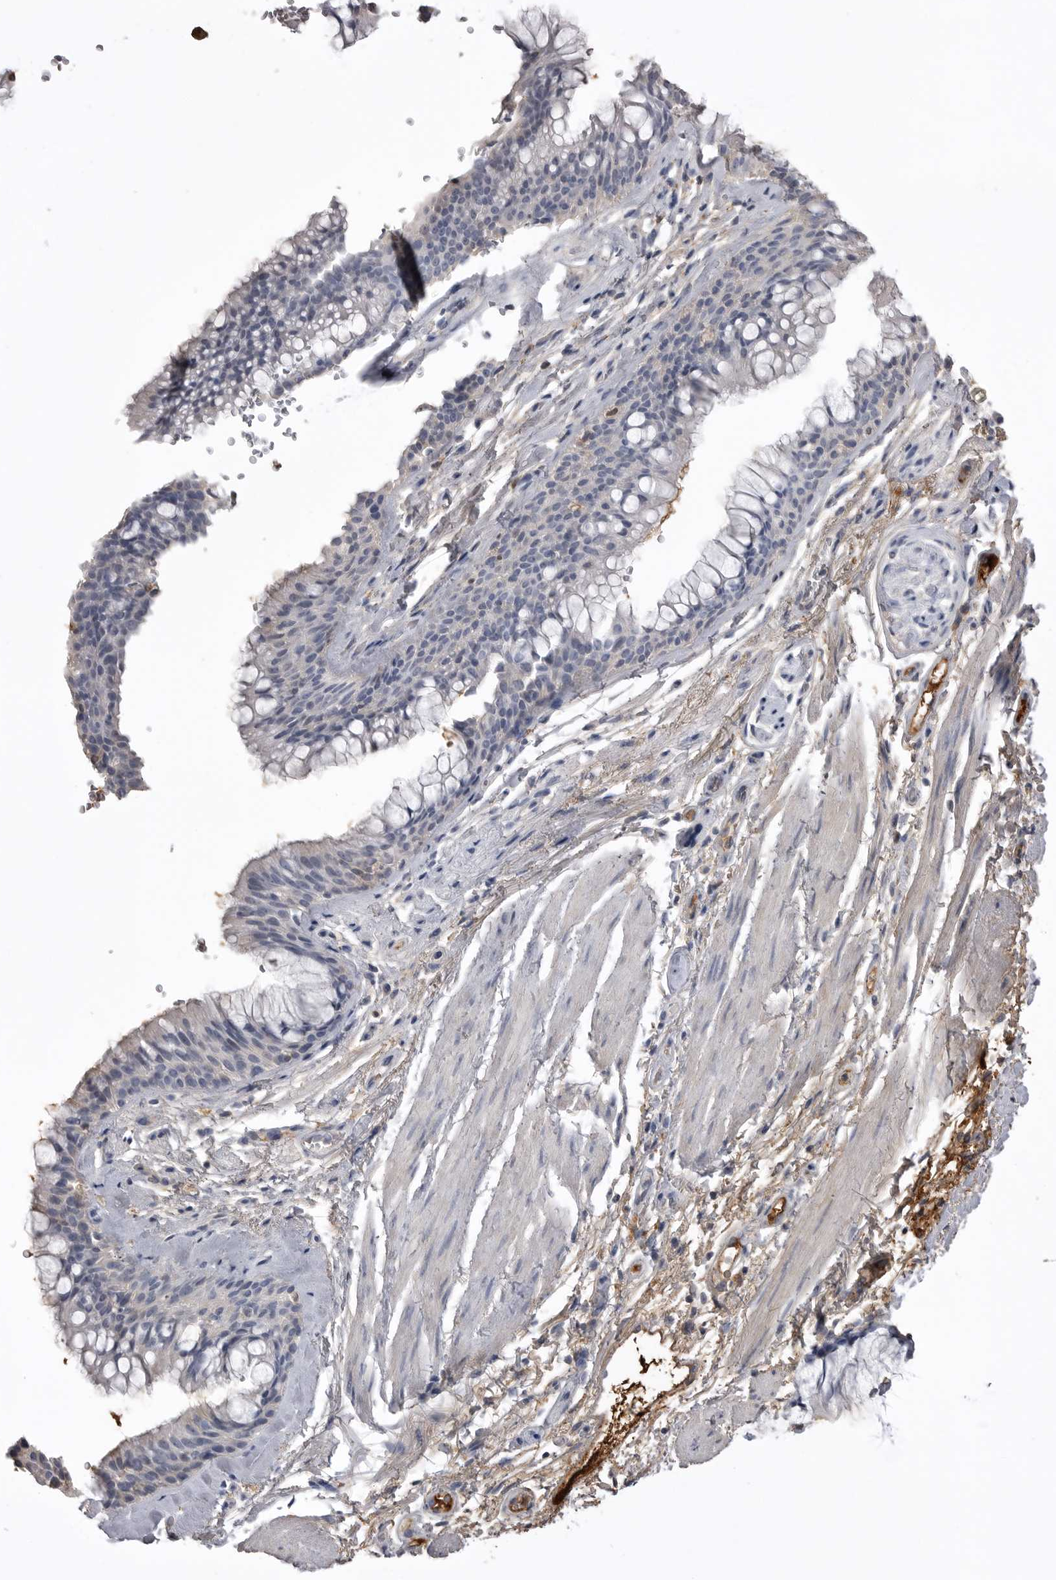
{"staining": {"intensity": "negative", "quantity": "none", "location": "none"}, "tissue": "bronchus", "cell_type": "Respiratory epithelial cells", "image_type": "normal", "snomed": [{"axis": "morphology", "description": "Normal tissue, NOS"}, {"axis": "topography", "description": "Cartilage tissue"}, {"axis": "topography", "description": "Bronchus"}], "caption": "IHC image of normal human bronchus stained for a protein (brown), which demonstrates no positivity in respiratory epithelial cells.", "gene": "AHSG", "patient": {"sex": "female", "age": 53}}